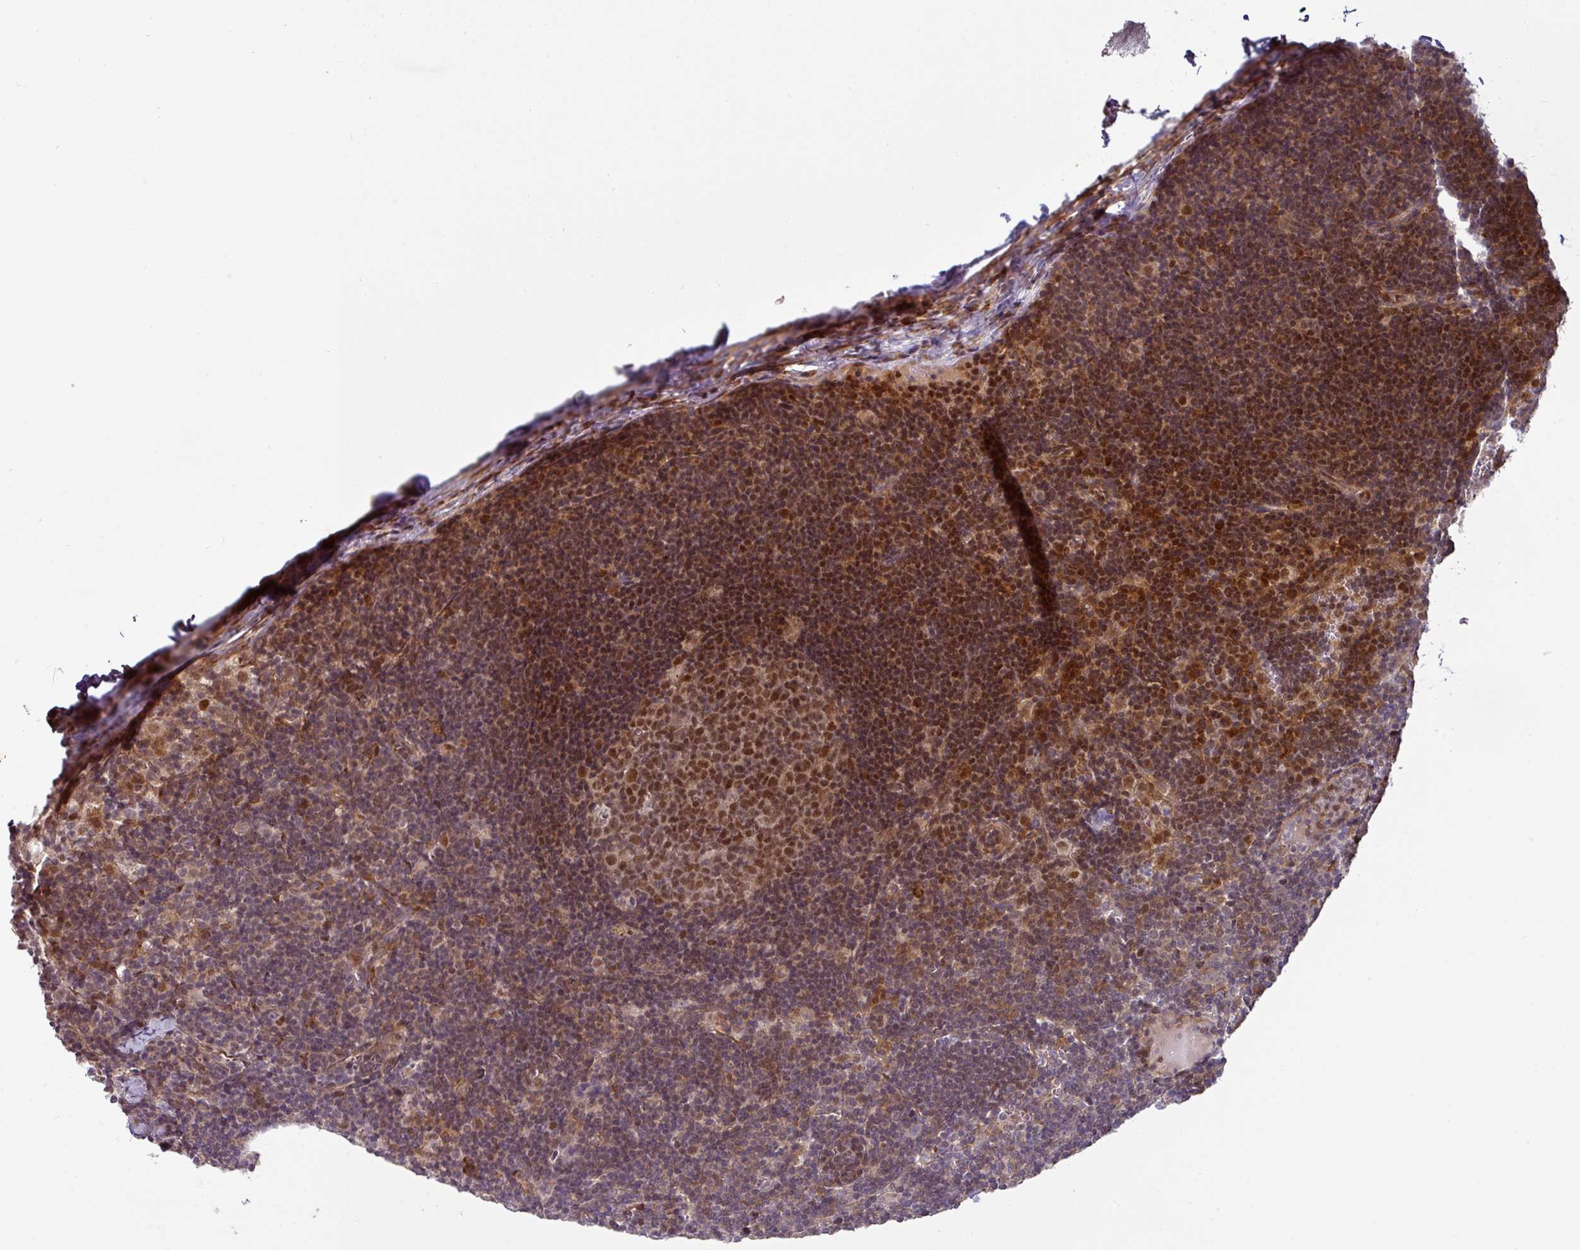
{"staining": {"intensity": "moderate", "quantity": "25%-75%", "location": "nuclear"}, "tissue": "lymph node", "cell_type": "Germinal center cells", "image_type": "normal", "snomed": [{"axis": "morphology", "description": "Normal tissue, NOS"}, {"axis": "topography", "description": "Lymph node"}], "caption": "Protein positivity by IHC displays moderate nuclear staining in approximately 25%-75% of germinal center cells in unremarkable lymph node.", "gene": "CASP2", "patient": {"sex": "female", "age": 29}}